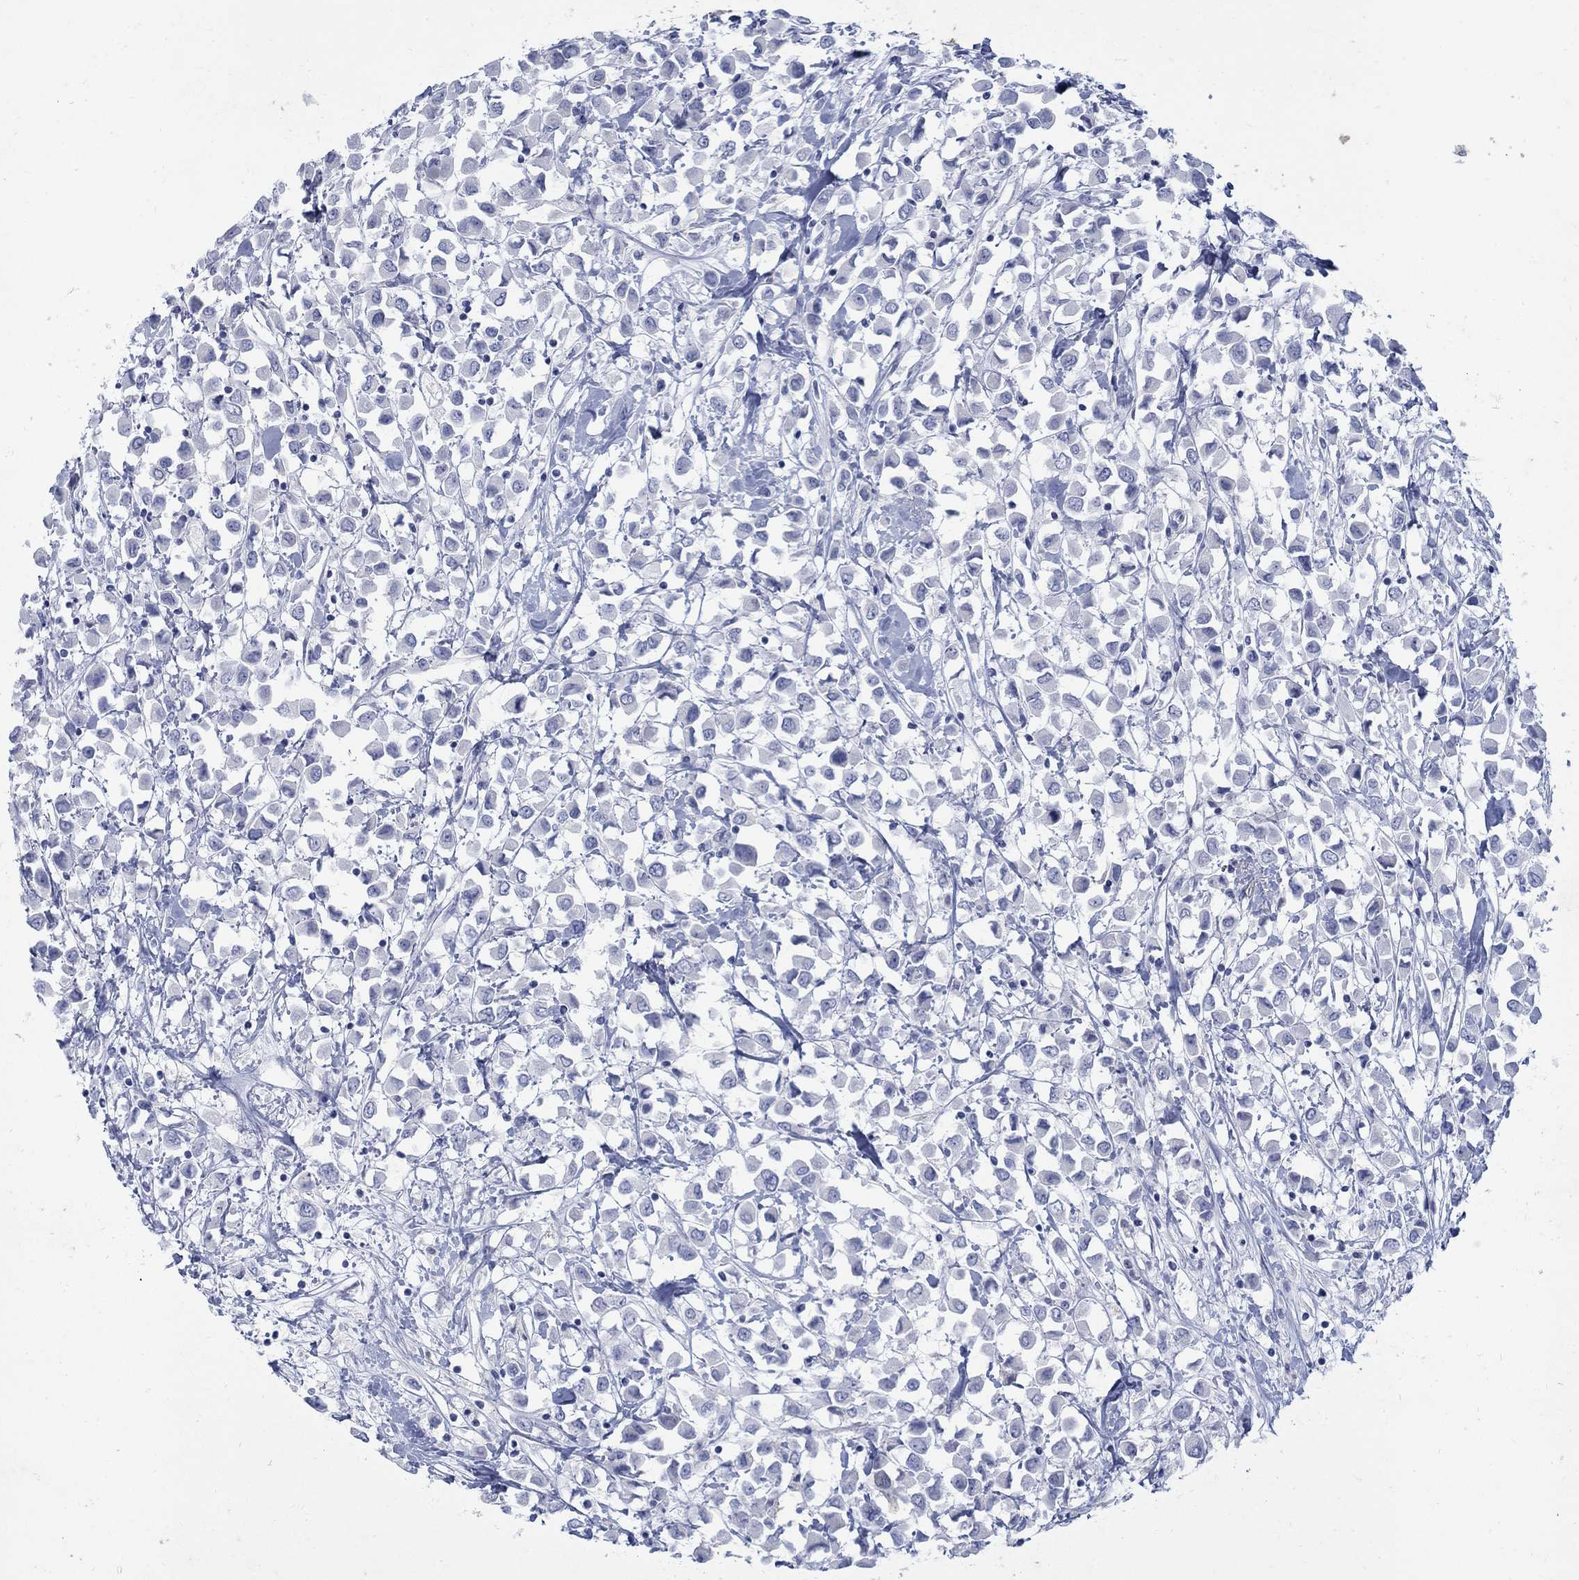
{"staining": {"intensity": "negative", "quantity": "none", "location": "none"}, "tissue": "breast cancer", "cell_type": "Tumor cells", "image_type": "cancer", "snomed": [{"axis": "morphology", "description": "Duct carcinoma"}, {"axis": "topography", "description": "Breast"}], "caption": "Micrograph shows no significant protein positivity in tumor cells of invasive ductal carcinoma (breast).", "gene": "RFTN2", "patient": {"sex": "female", "age": 61}}